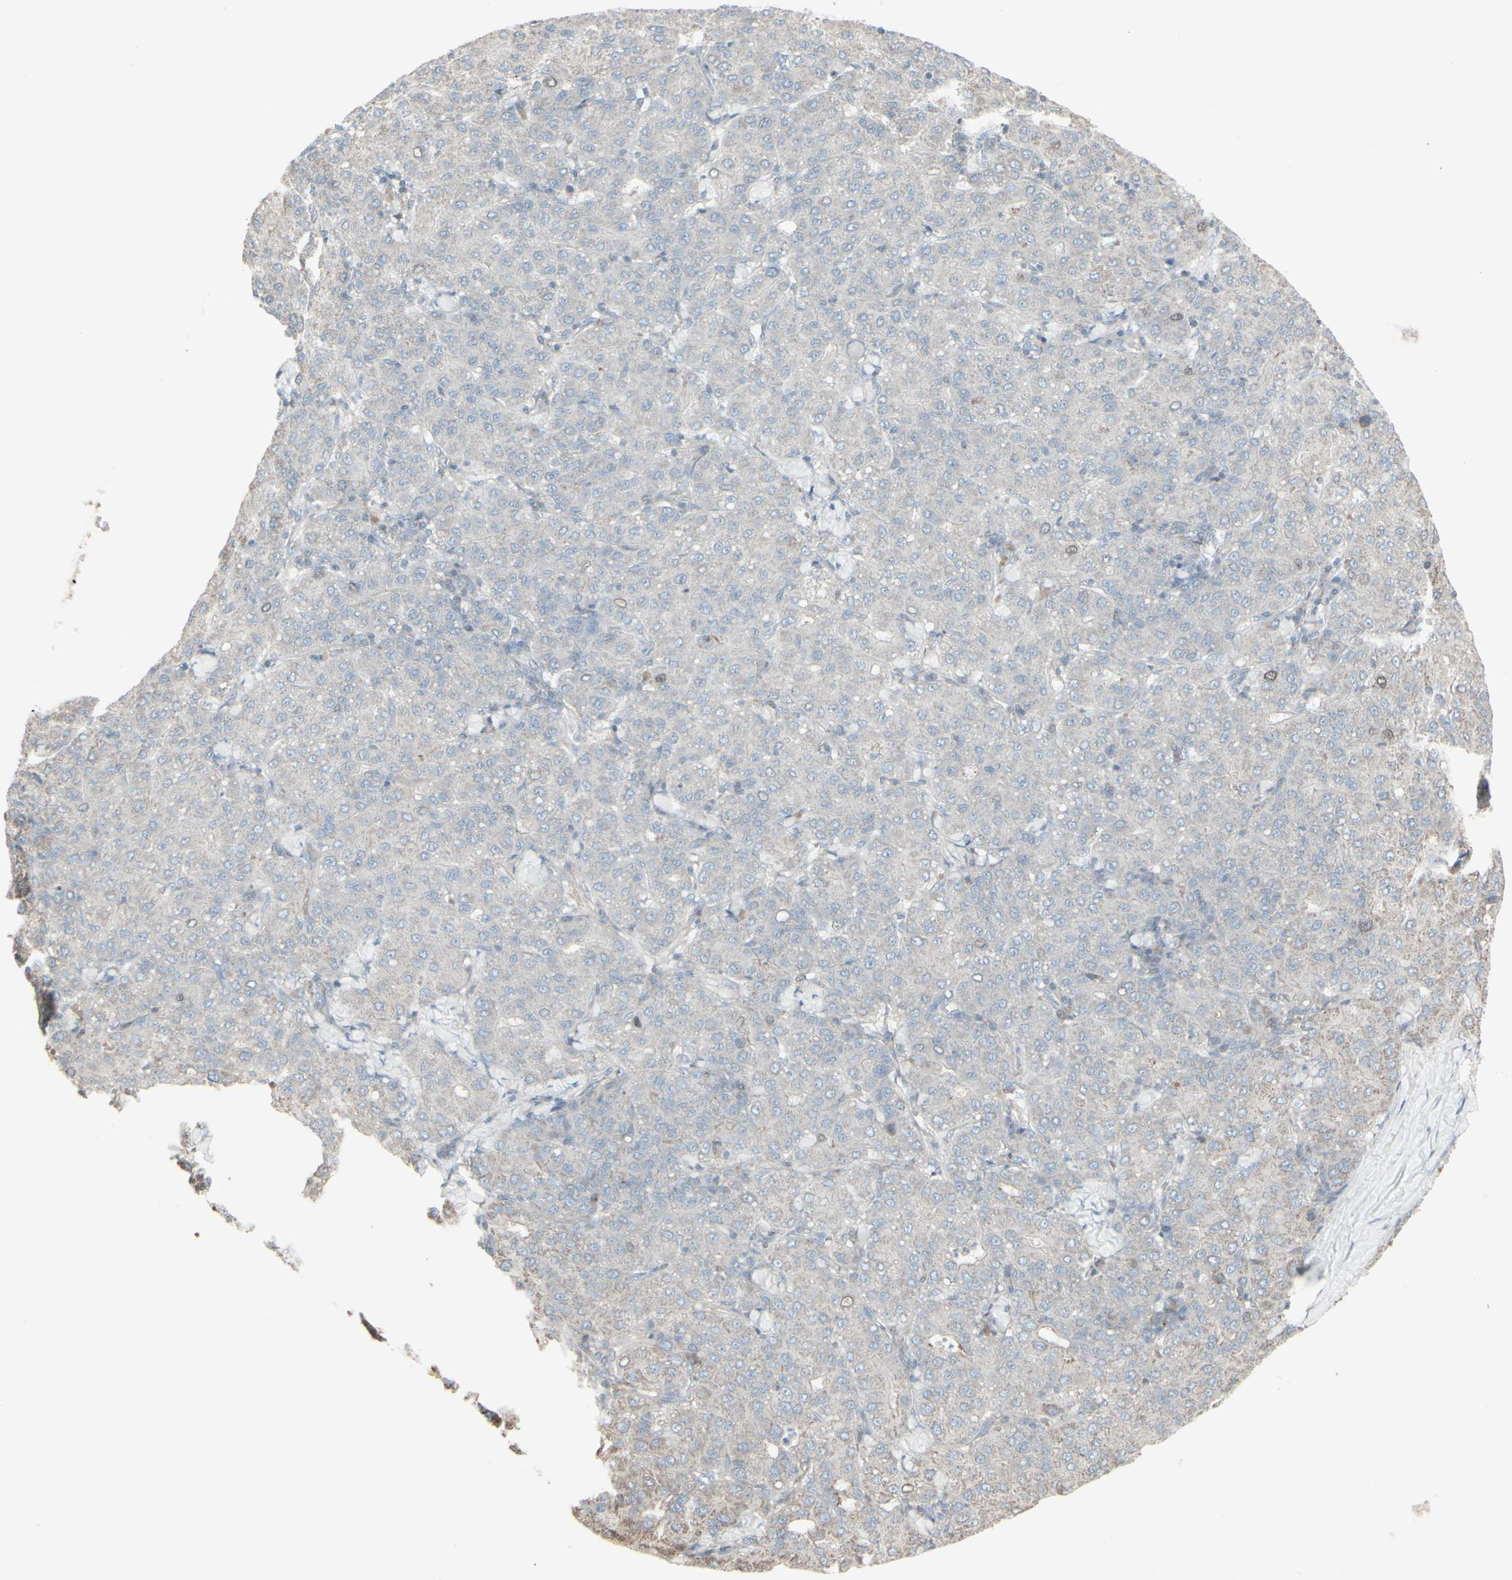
{"staining": {"intensity": "negative", "quantity": "none", "location": "none"}, "tissue": "liver cancer", "cell_type": "Tumor cells", "image_type": "cancer", "snomed": [{"axis": "morphology", "description": "Carcinoma, Hepatocellular, NOS"}, {"axis": "topography", "description": "Liver"}], "caption": "Immunohistochemistry (IHC) photomicrograph of neoplastic tissue: hepatocellular carcinoma (liver) stained with DAB (3,3'-diaminobenzidine) shows no significant protein staining in tumor cells.", "gene": "GMNN", "patient": {"sex": "male", "age": 65}}